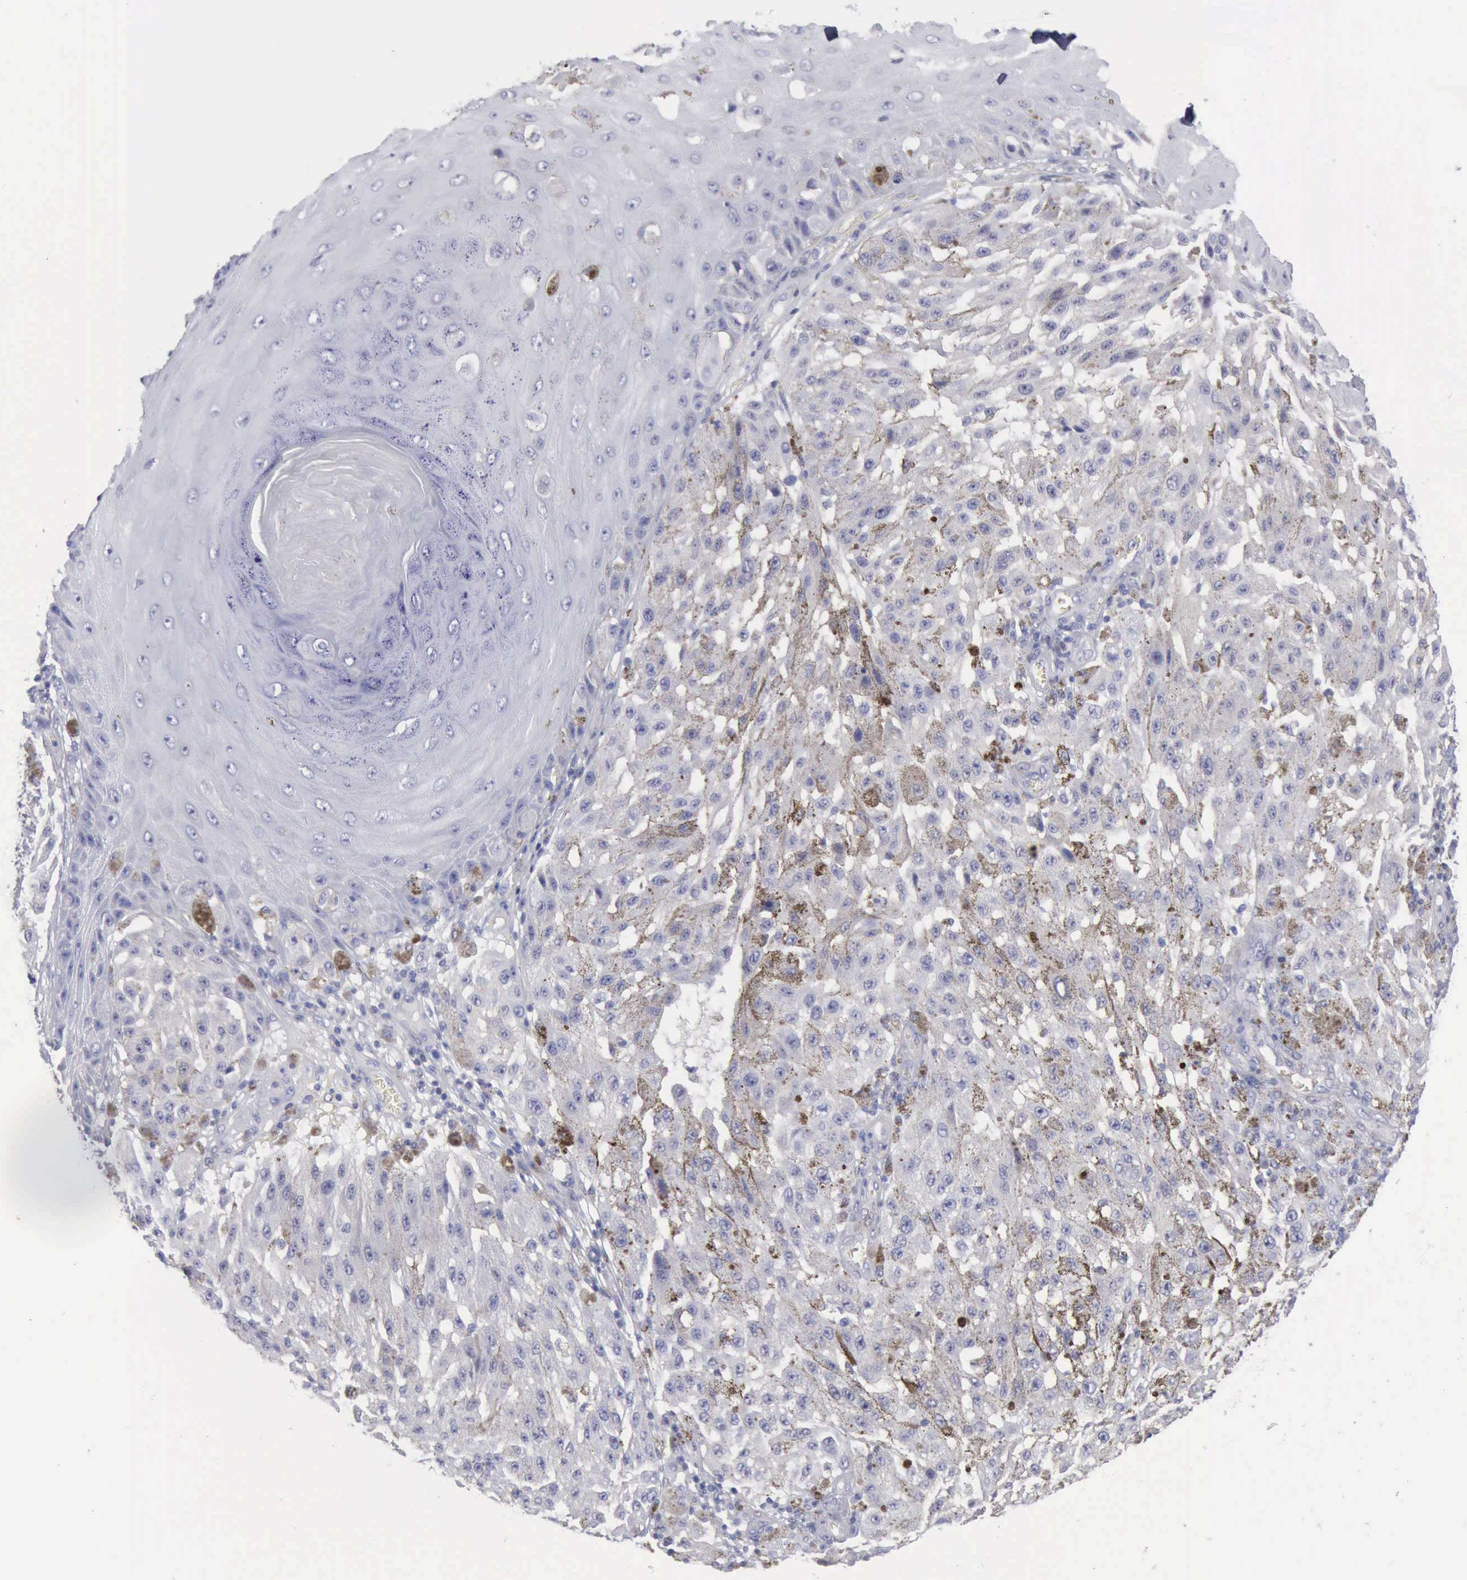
{"staining": {"intensity": "negative", "quantity": "none", "location": "none"}, "tissue": "melanoma", "cell_type": "Tumor cells", "image_type": "cancer", "snomed": [{"axis": "morphology", "description": "Malignant melanoma, NOS"}, {"axis": "topography", "description": "Skin"}], "caption": "Melanoma was stained to show a protein in brown. There is no significant positivity in tumor cells. (DAB immunohistochemistry visualized using brightfield microscopy, high magnification).", "gene": "FHL1", "patient": {"sex": "female", "age": 64}}